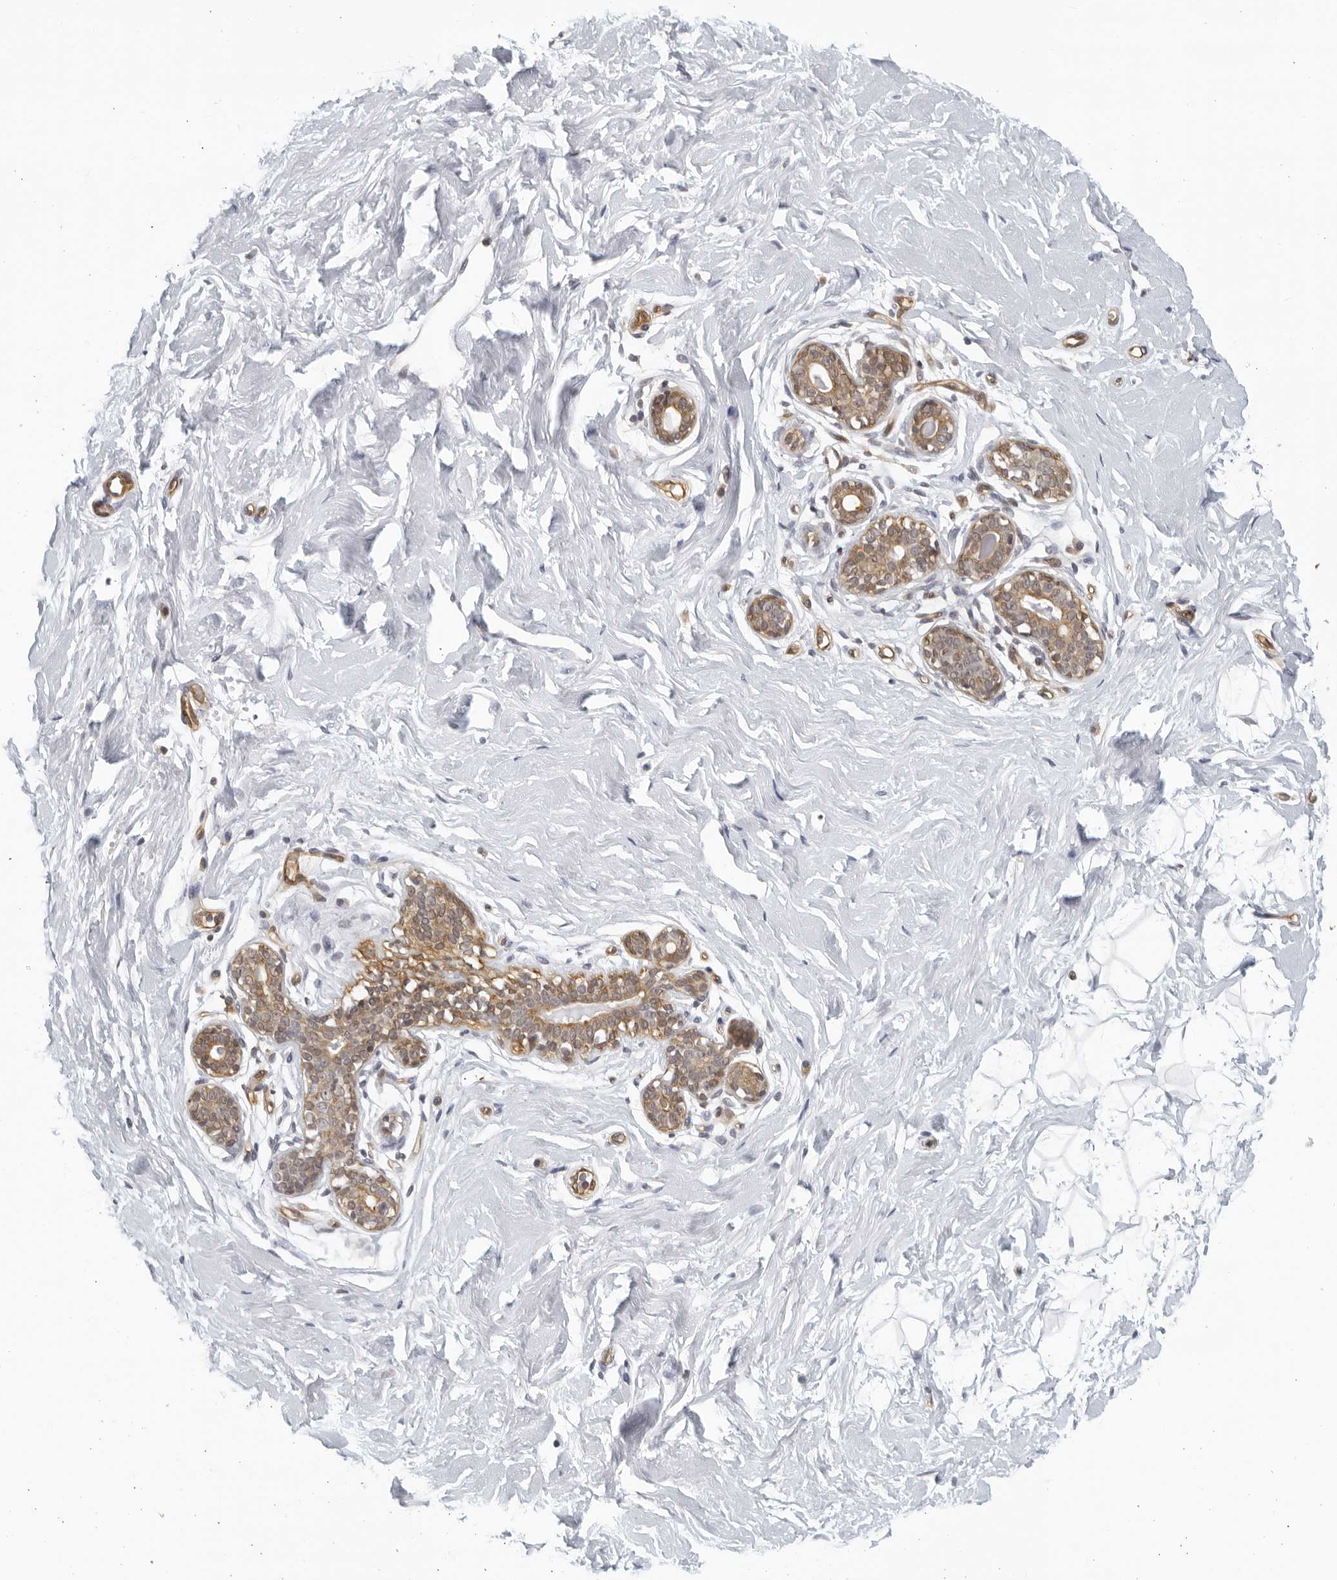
{"staining": {"intensity": "negative", "quantity": "none", "location": "none"}, "tissue": "breast", "cell_type": "Adipocytes", "image_type": "normal", "snomed": [{"axis": "morphology", "description": "Normal tissue, NOS"}, {"axis": "morphology", "description": "Adenoma, NOS"}, {"axis": "topography", "description": "Breast"}], "caption": "Immunohistochemical staining of normal breast demonstrates no significant staining in adipocytes.", "gene": "SERTAD4", "patient": {"sex": "female", "age": 23}}